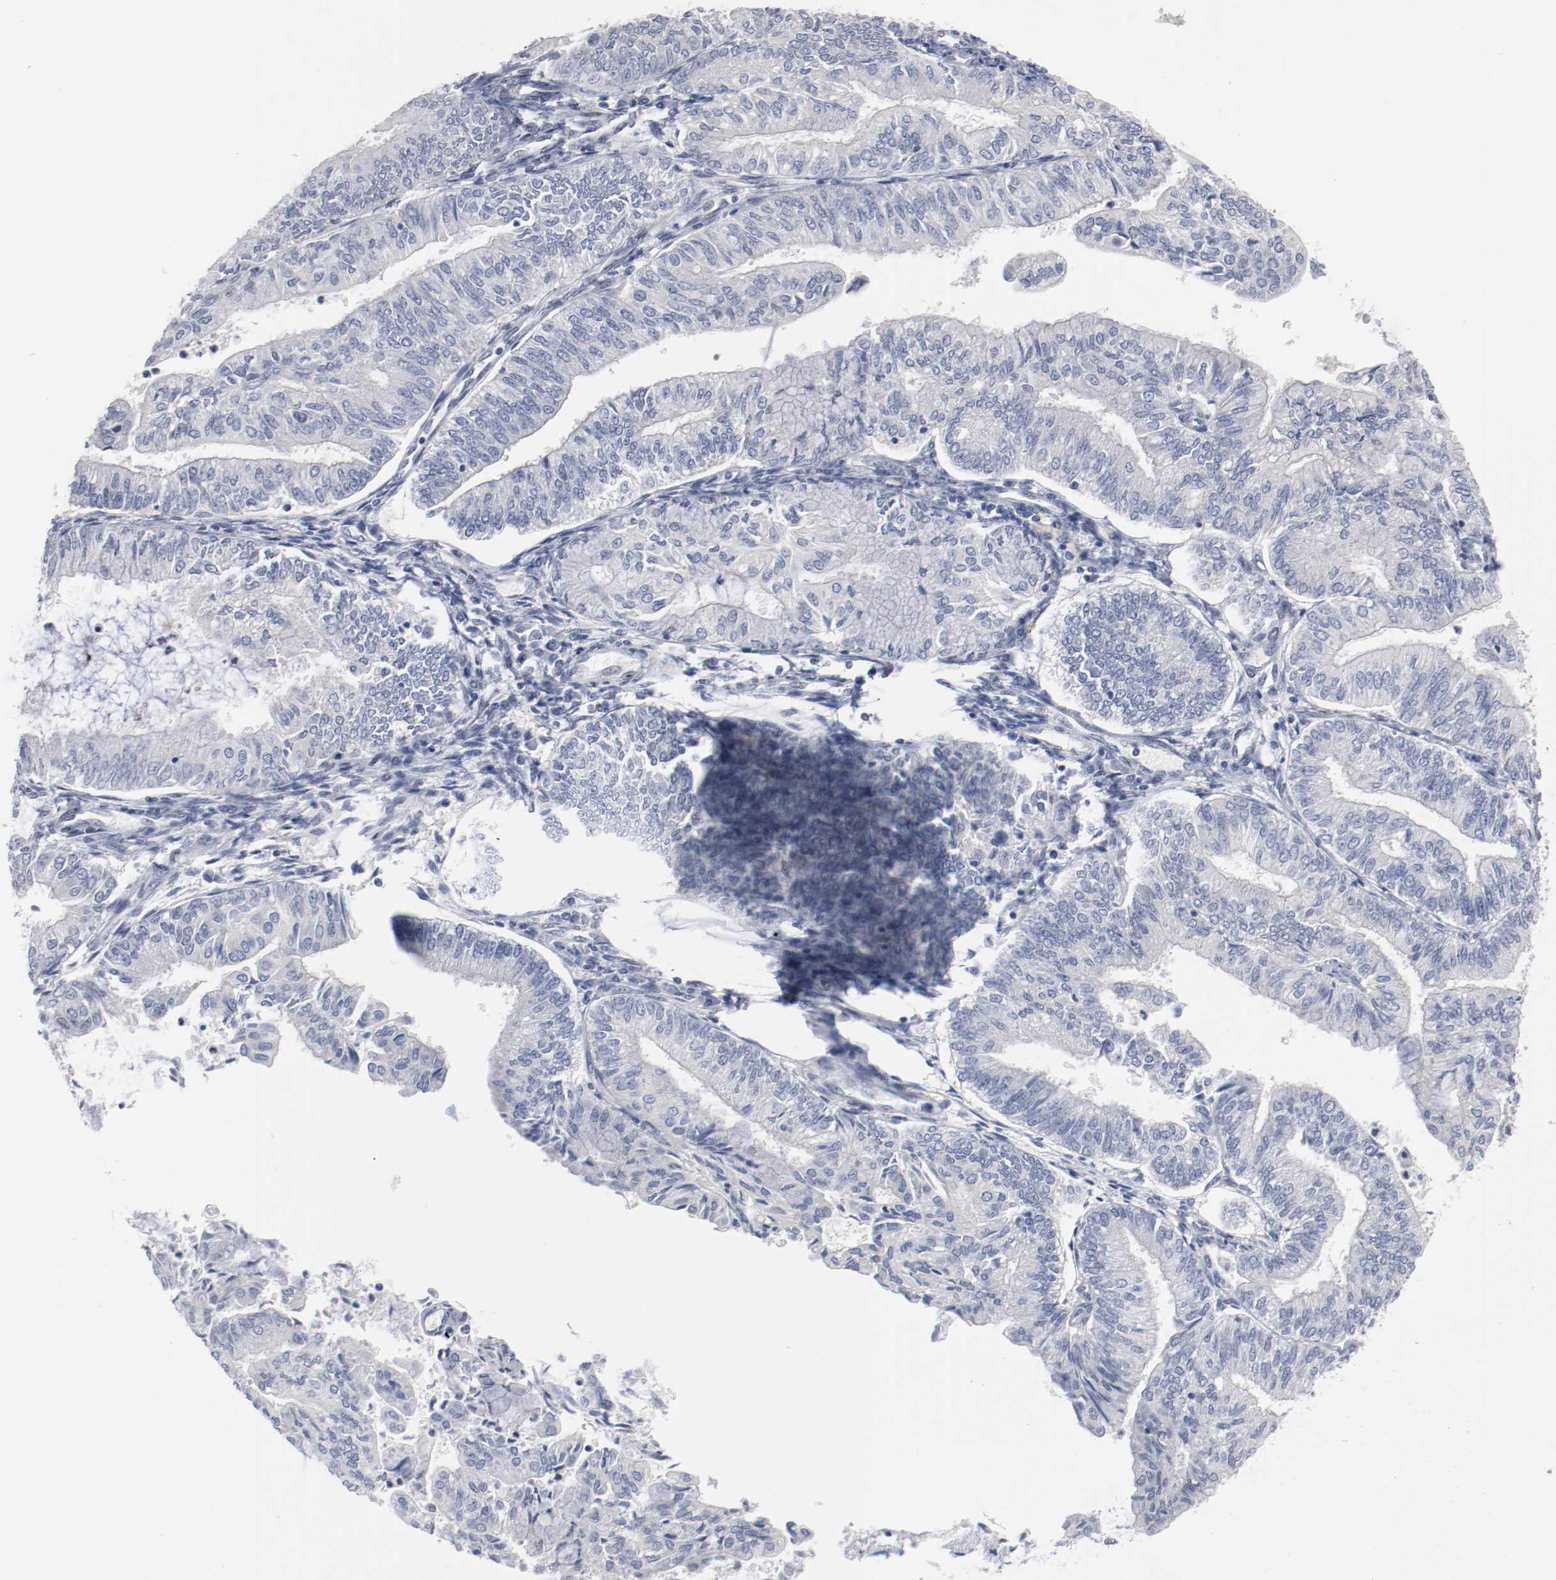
{"staining": {"intensity": "negative", "quantity": "none", "location": "none"}, "tissue": "endometrial cancer", "cell_type": "Tumor cells", "image_type": "cancer", "snomed": [{"axis": "morphology", "description": "Adenocarcinoma, NOS"}, {"axis": "topography", "description": "Endometrium"}], "caption": "Immunohistochemistry histopathology image of adenocarcinoma (endometrial) stained for a protein (brown), which displays no positivity in tumor cells.", "gene": "ZEB2", "patient": {"sex": "female", "age": 59}}